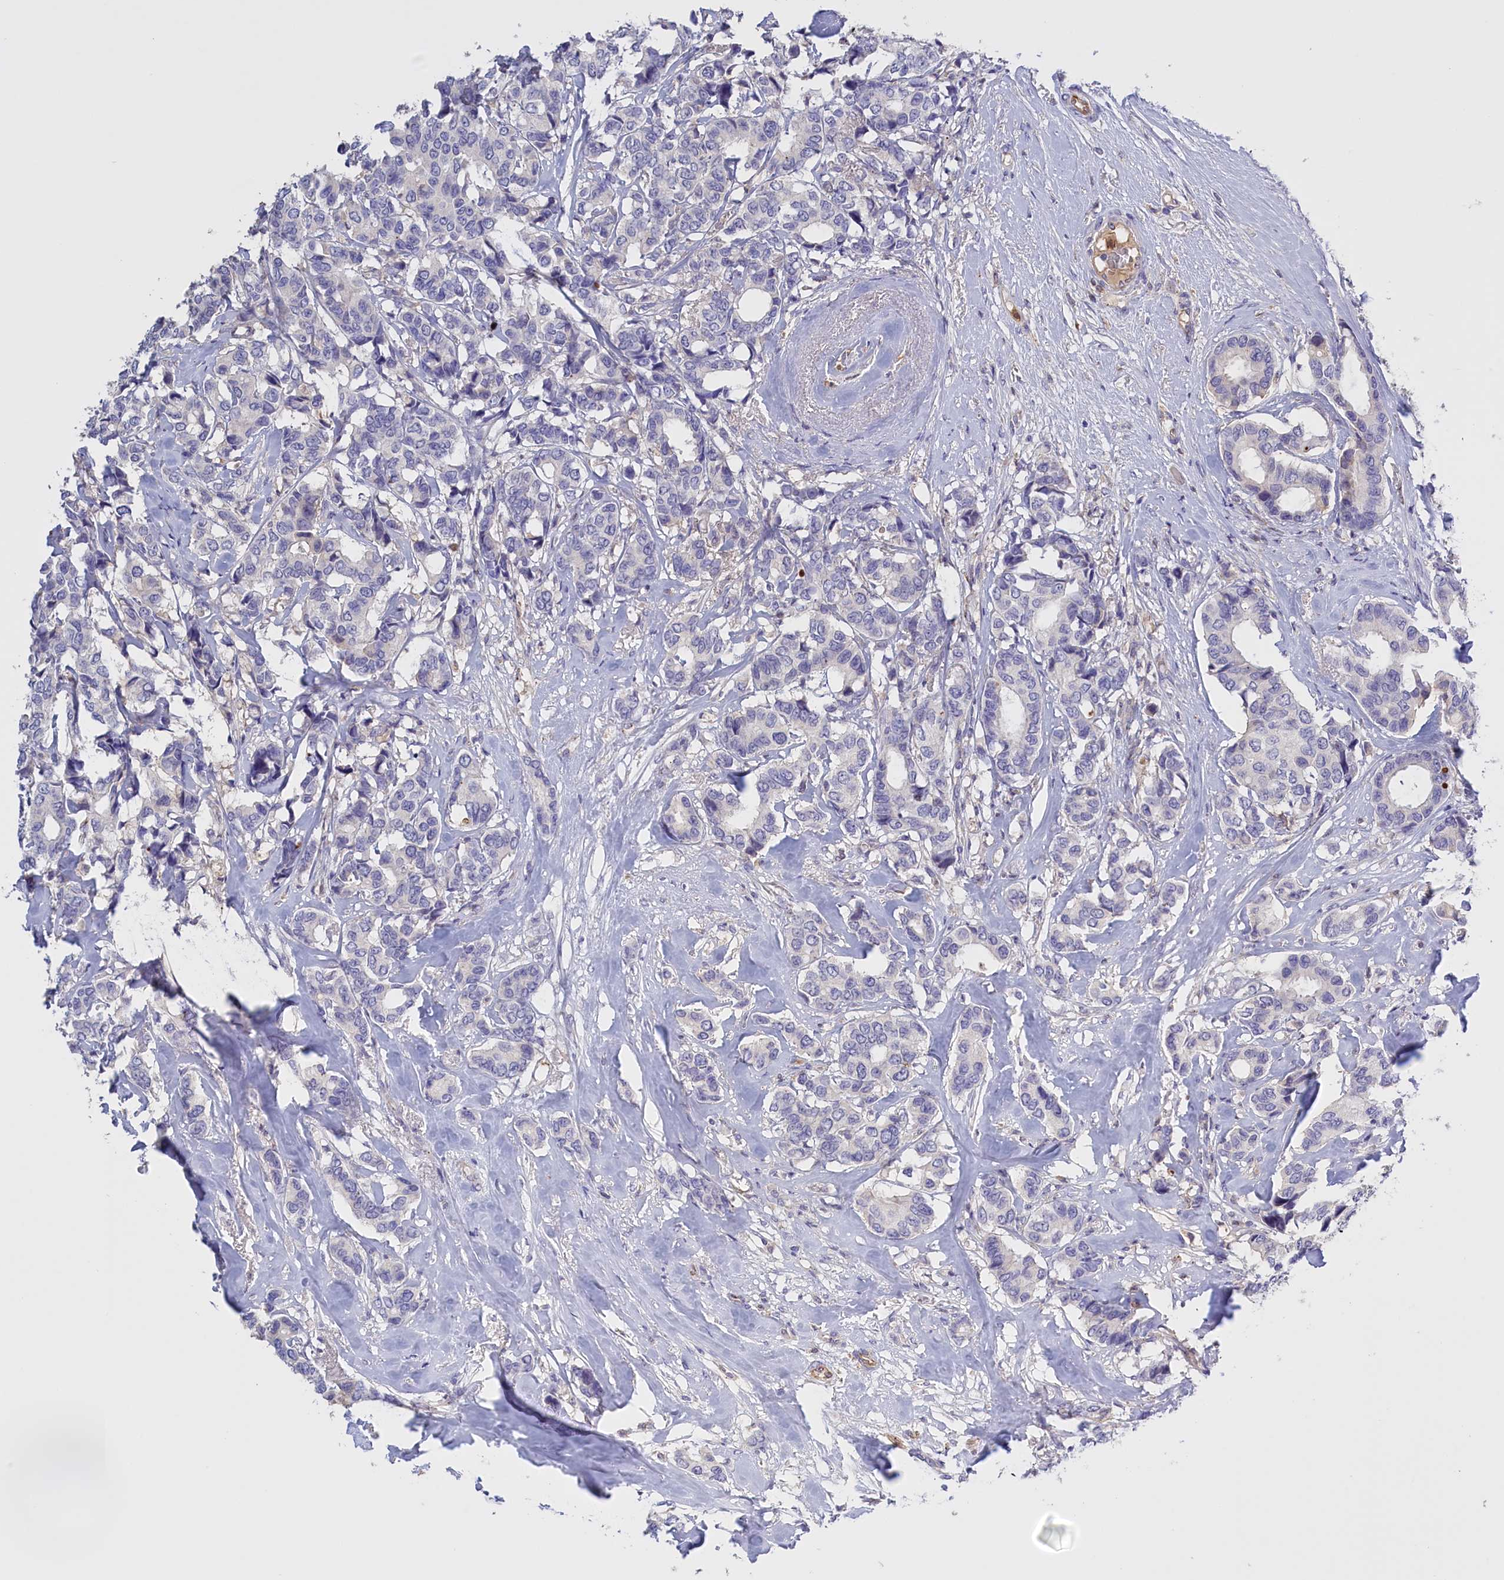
{"staining": {"intensity": "negative", "quantity": "none", "location": "none"}, "tissue": "breast cancer", "cell_type": "Tumor cells", "image_type": "cancer", "snomed": [{"axis": "morphology", "description": "Duct carcinoma"}, {"axis": "topography", "description": "Breast"}], "caption": "Immunohistochemistry of human breast cancer (invasive ductal carcinoma) reveals no staining in tumor cells.", "gene": "FAM149B1", "patient": {"sex": "female", "age": 87}}